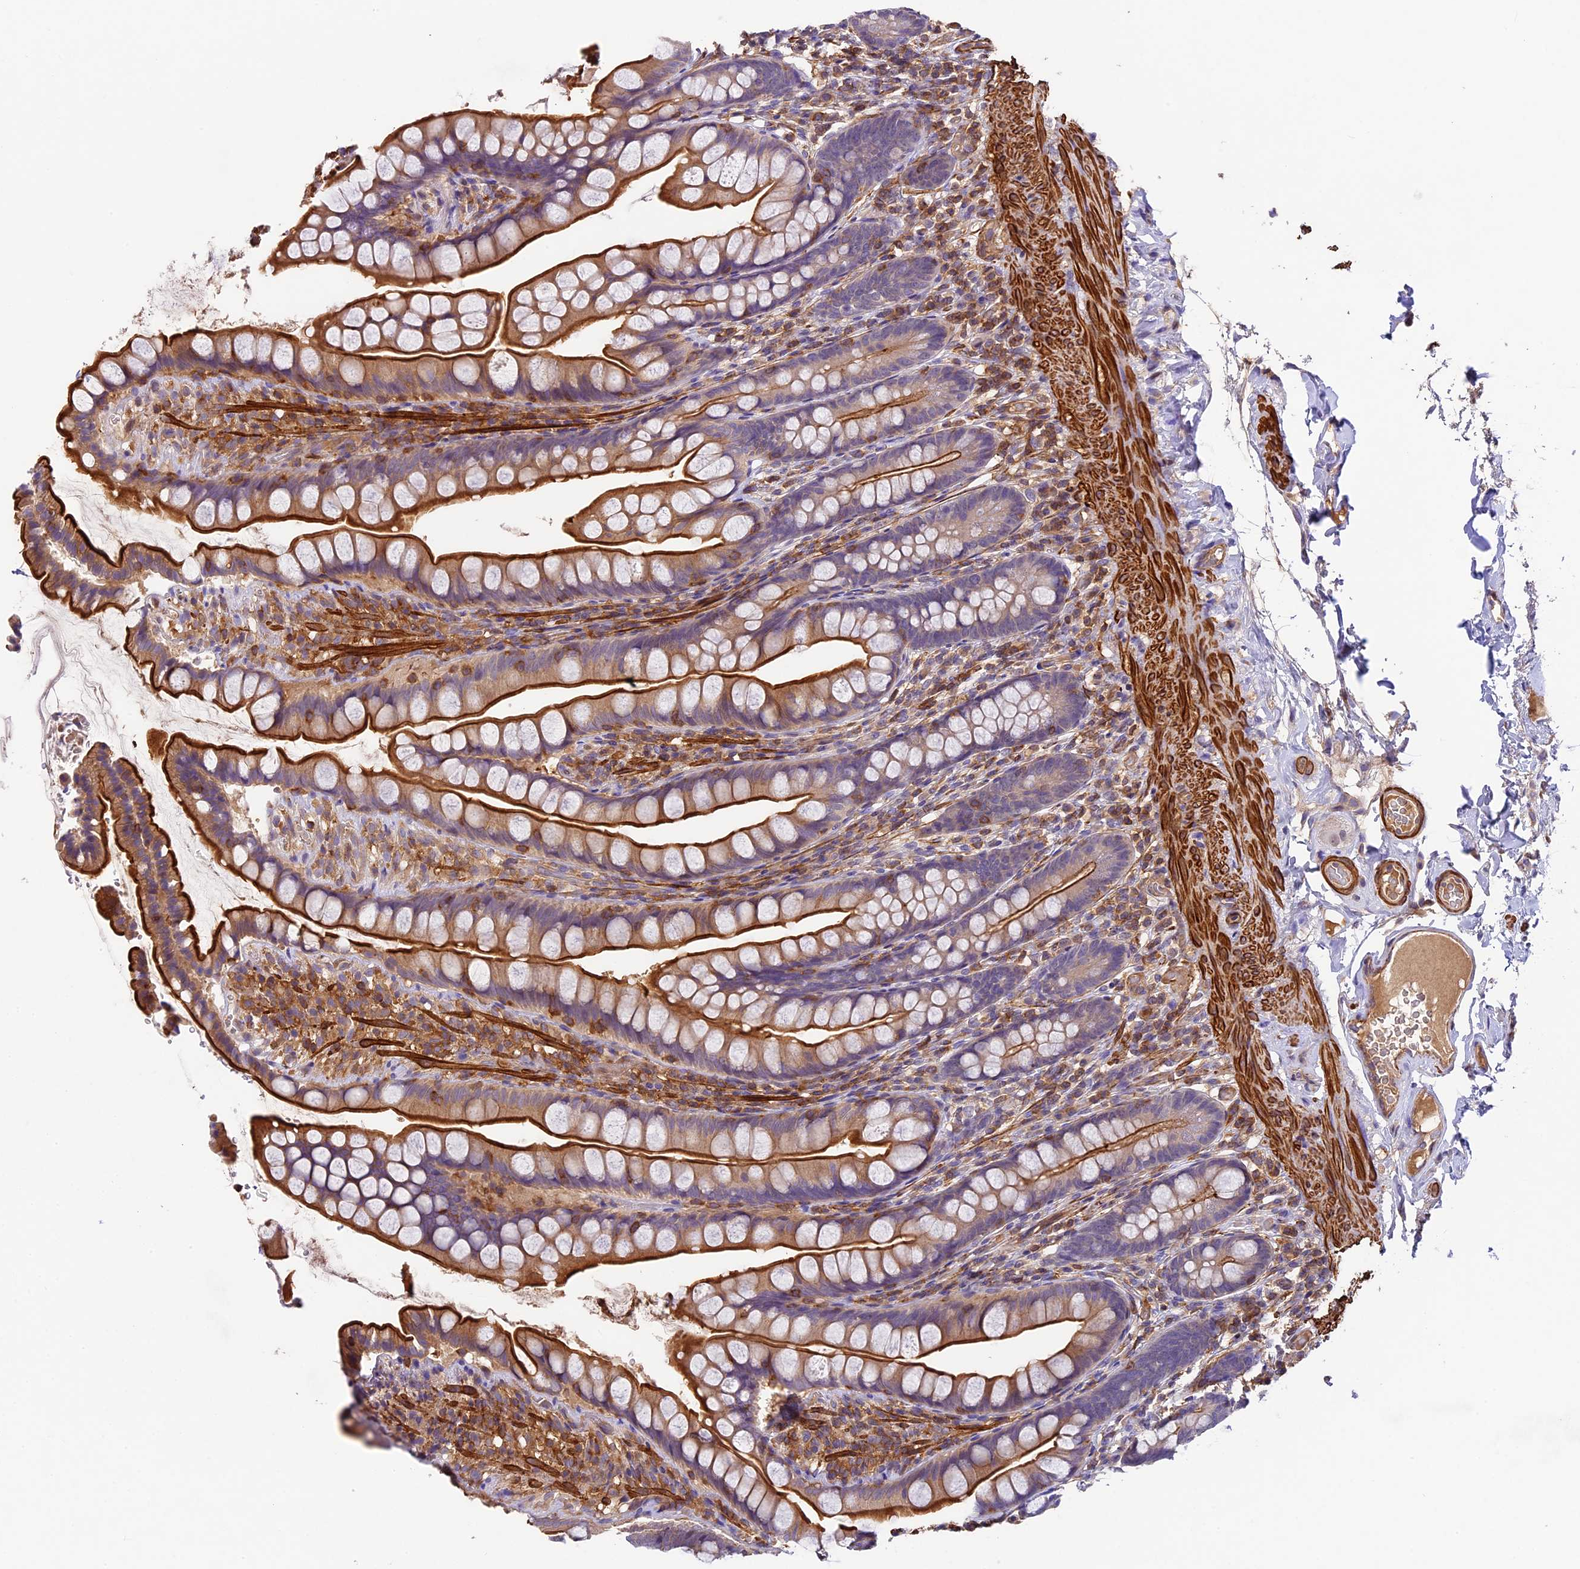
{"staining": {"intensity": "strong", "quantity": "25%-75%", "location": "cytoplasmic/membranous"}, "tissue": "small intestine", "cell_type": "Glandular cells", "image_type": "normal", "snomed": [{"axis": "morphology", "description": "Normal tissue, NOS"}, {"axis": "topography", "description": "Small intestine"}], "caption": "High-power microscopy captured an immunohistochemistry (IHC) micrograph of unremarkable small intestine, revealing strong cytoplasmic/membranous positivity in about 25%-75% of glandular cells. Ihc stains the protein in brown and the nuclei are stained blue.", "gene": "TBC1D1", "patient": {"sex": "male", "age": 70}}